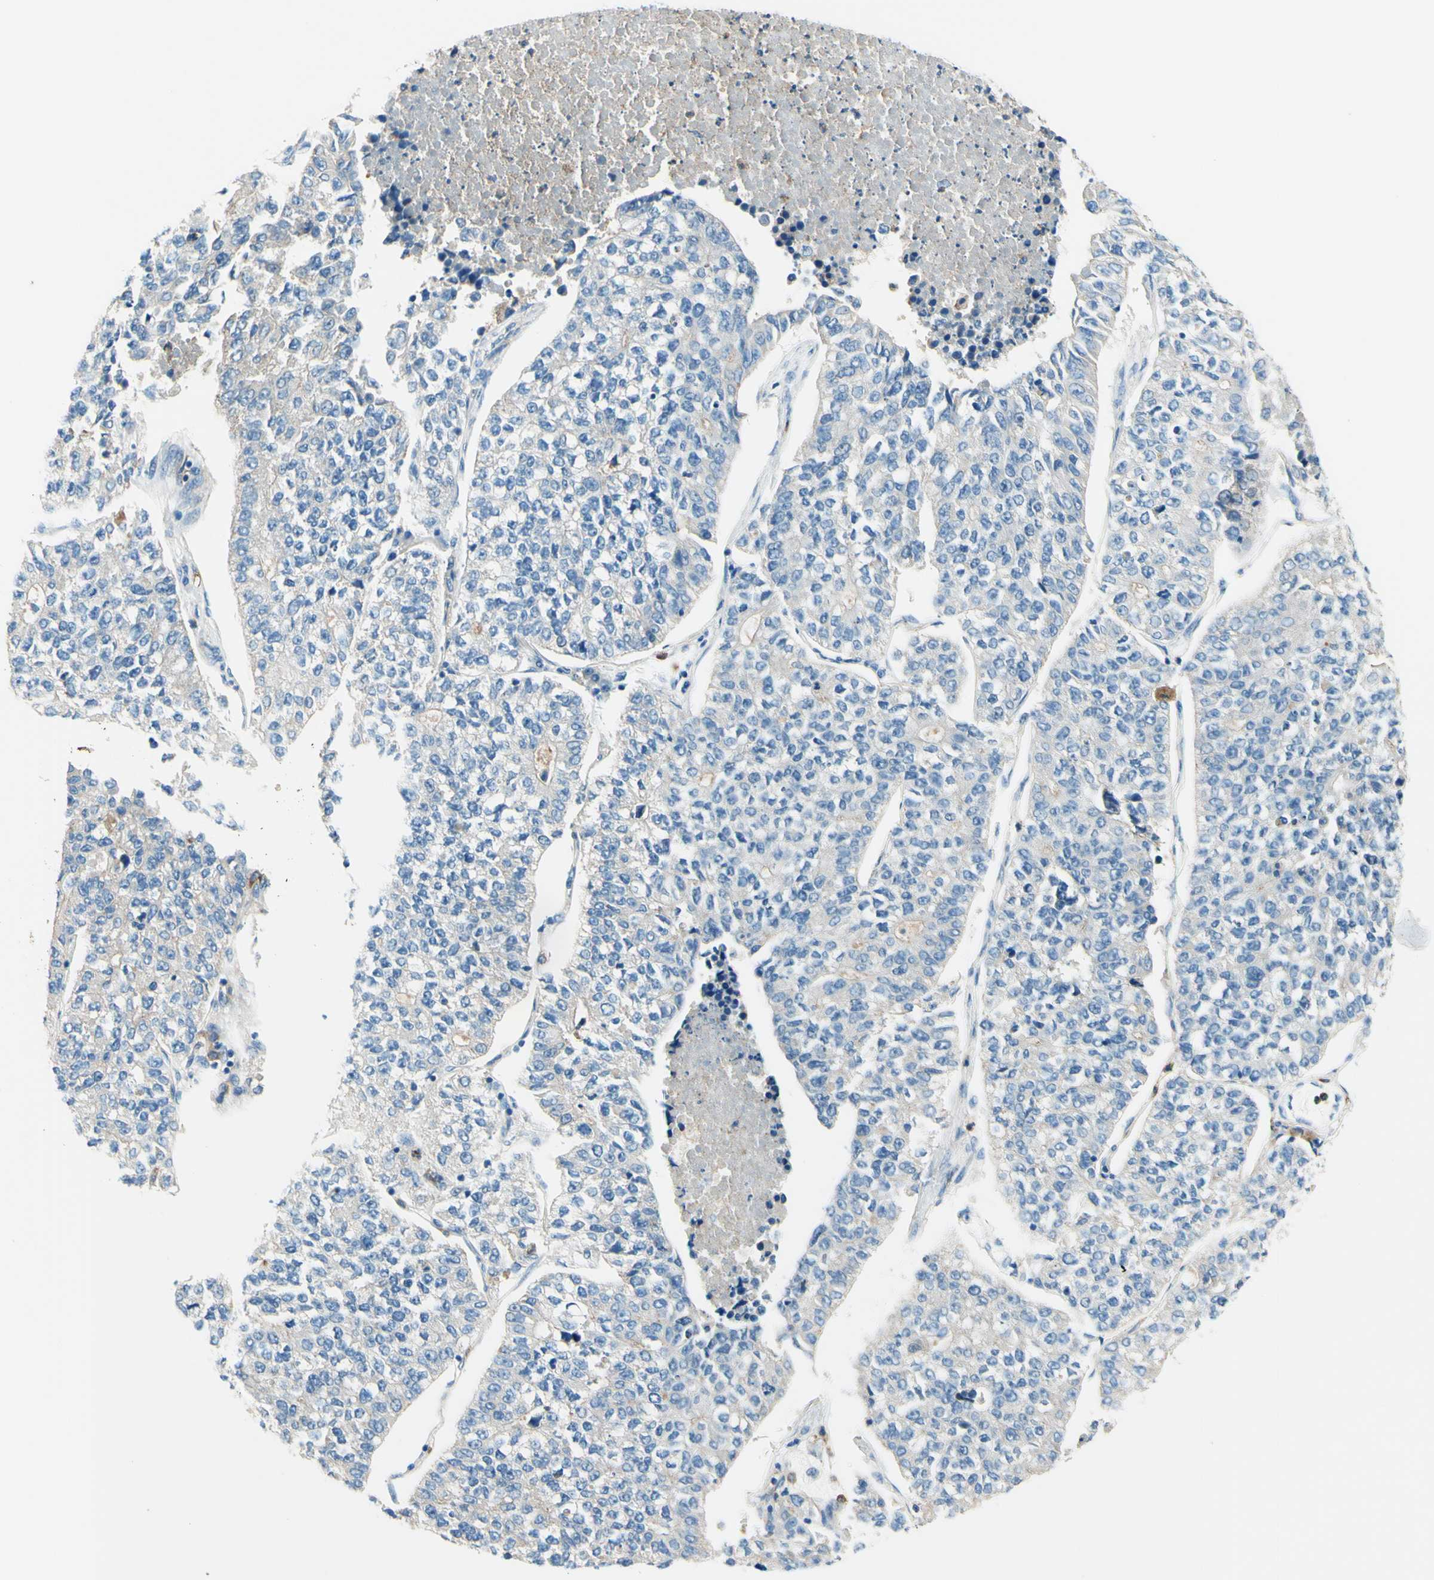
{"staining": {"intensity": "negative", "quantity": "none", "location": "none"}, "tissue": "lung cancer", "cell_type": "Tumor cells", "image_type": "cancer", "snomed": [{"axis": "morphology", "description": "Adenocarcinoma, NOS"}, {"axis": "topography", "description": "Lung"}], "caption": "Tumor cells show no significant expression in lung cancer (adenocarcinoma).", "gene": "SIGLEC9", "patient": {"sex": "male", "age": 49}}